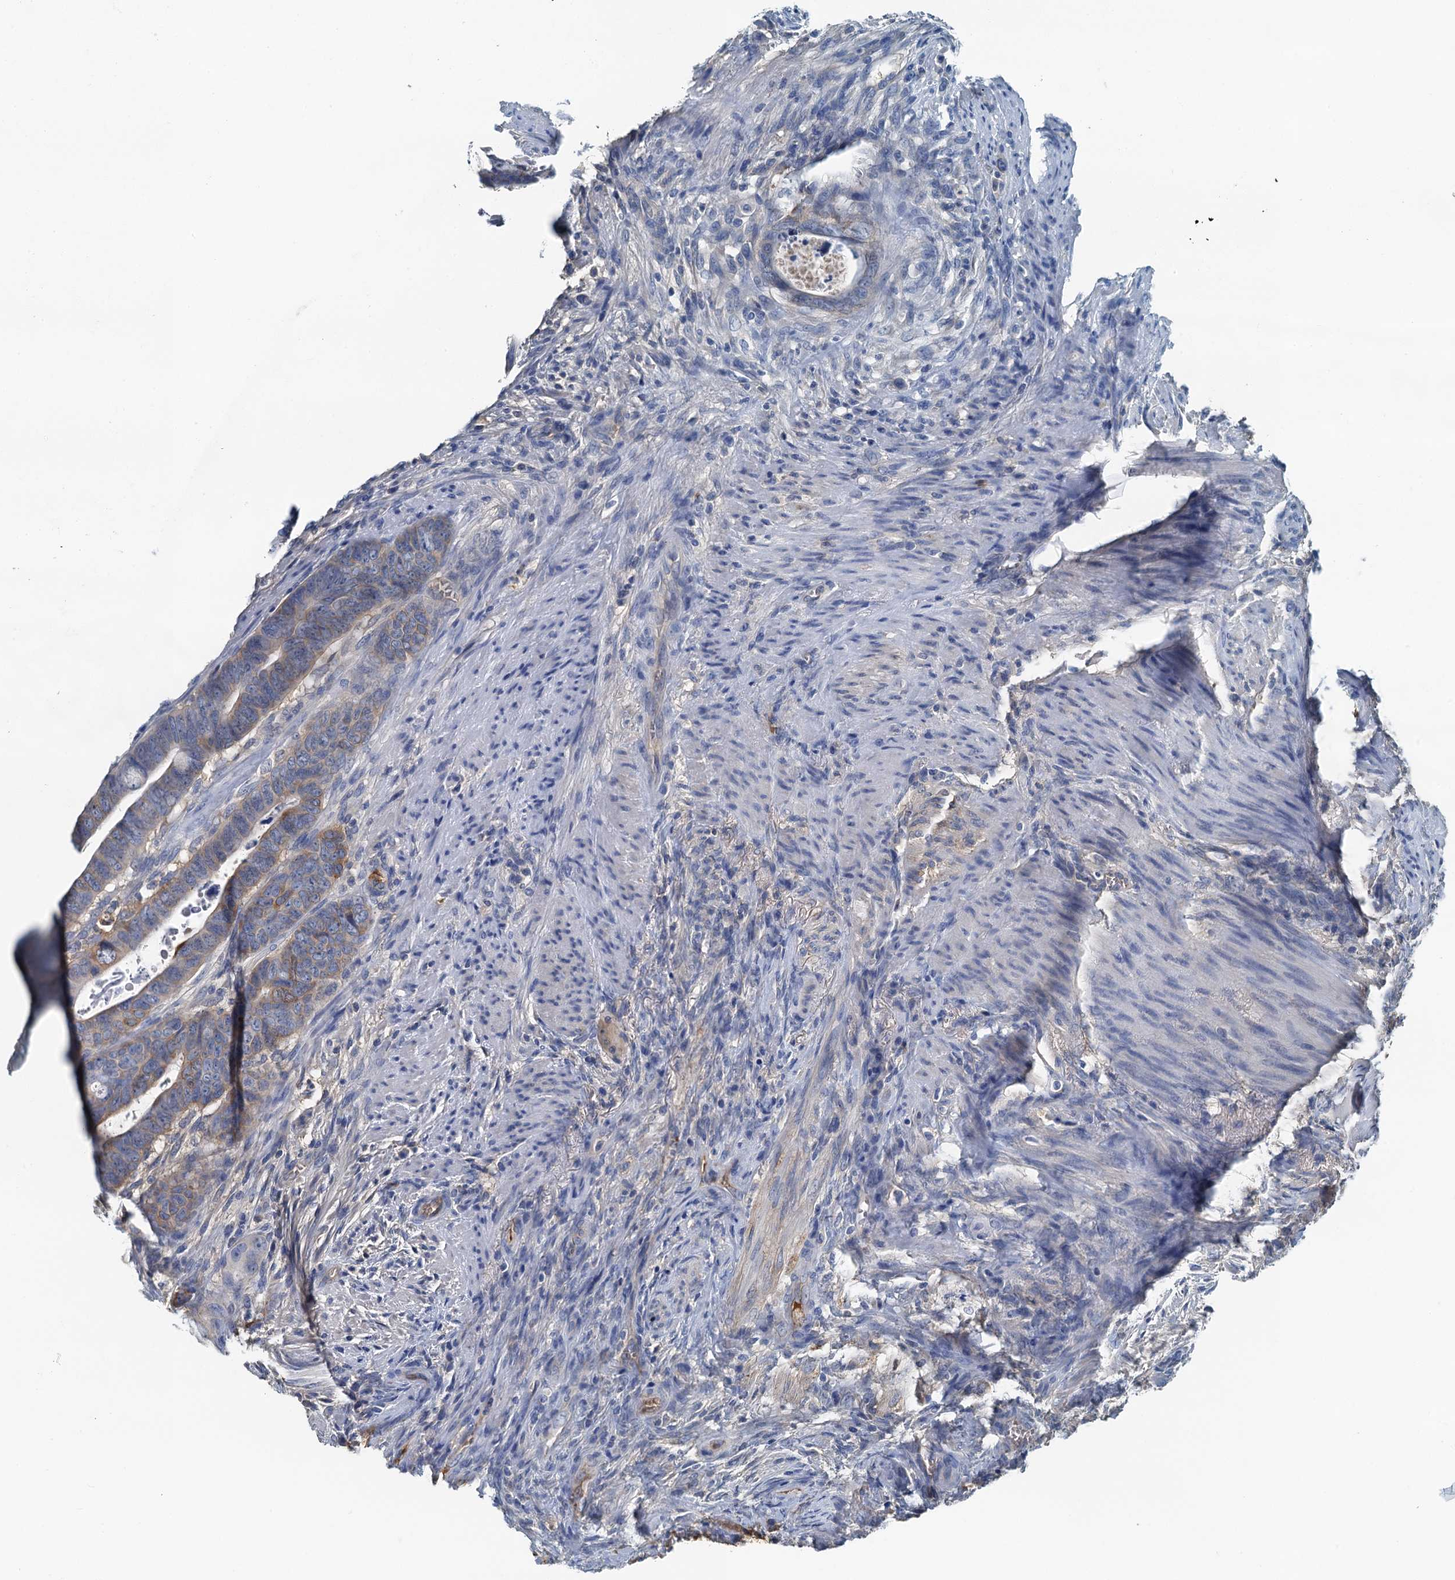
{"staining": {"intensity": "weak", "quantity": ">75%", "location": "cytoplasmic/membranous"}, "tissue": "colorectal cancer", "cell_type": "Tumor cells", "image_type": "cancer", "snomed": [{"axis": "morphology", "description": "Adenocarcinoma, NOS"}, {"axis": "topography", "description": "Rectum"}], "caption": "About >75% of tumor cells in human colorectal cancer (adenocarcinoma) exhibit weak cytoplasmic/membranous protein expression as visualized by brown immunohistochemical staining.", "gene": "LSM14B", "patient": {"sex": "female", "age": 78}}